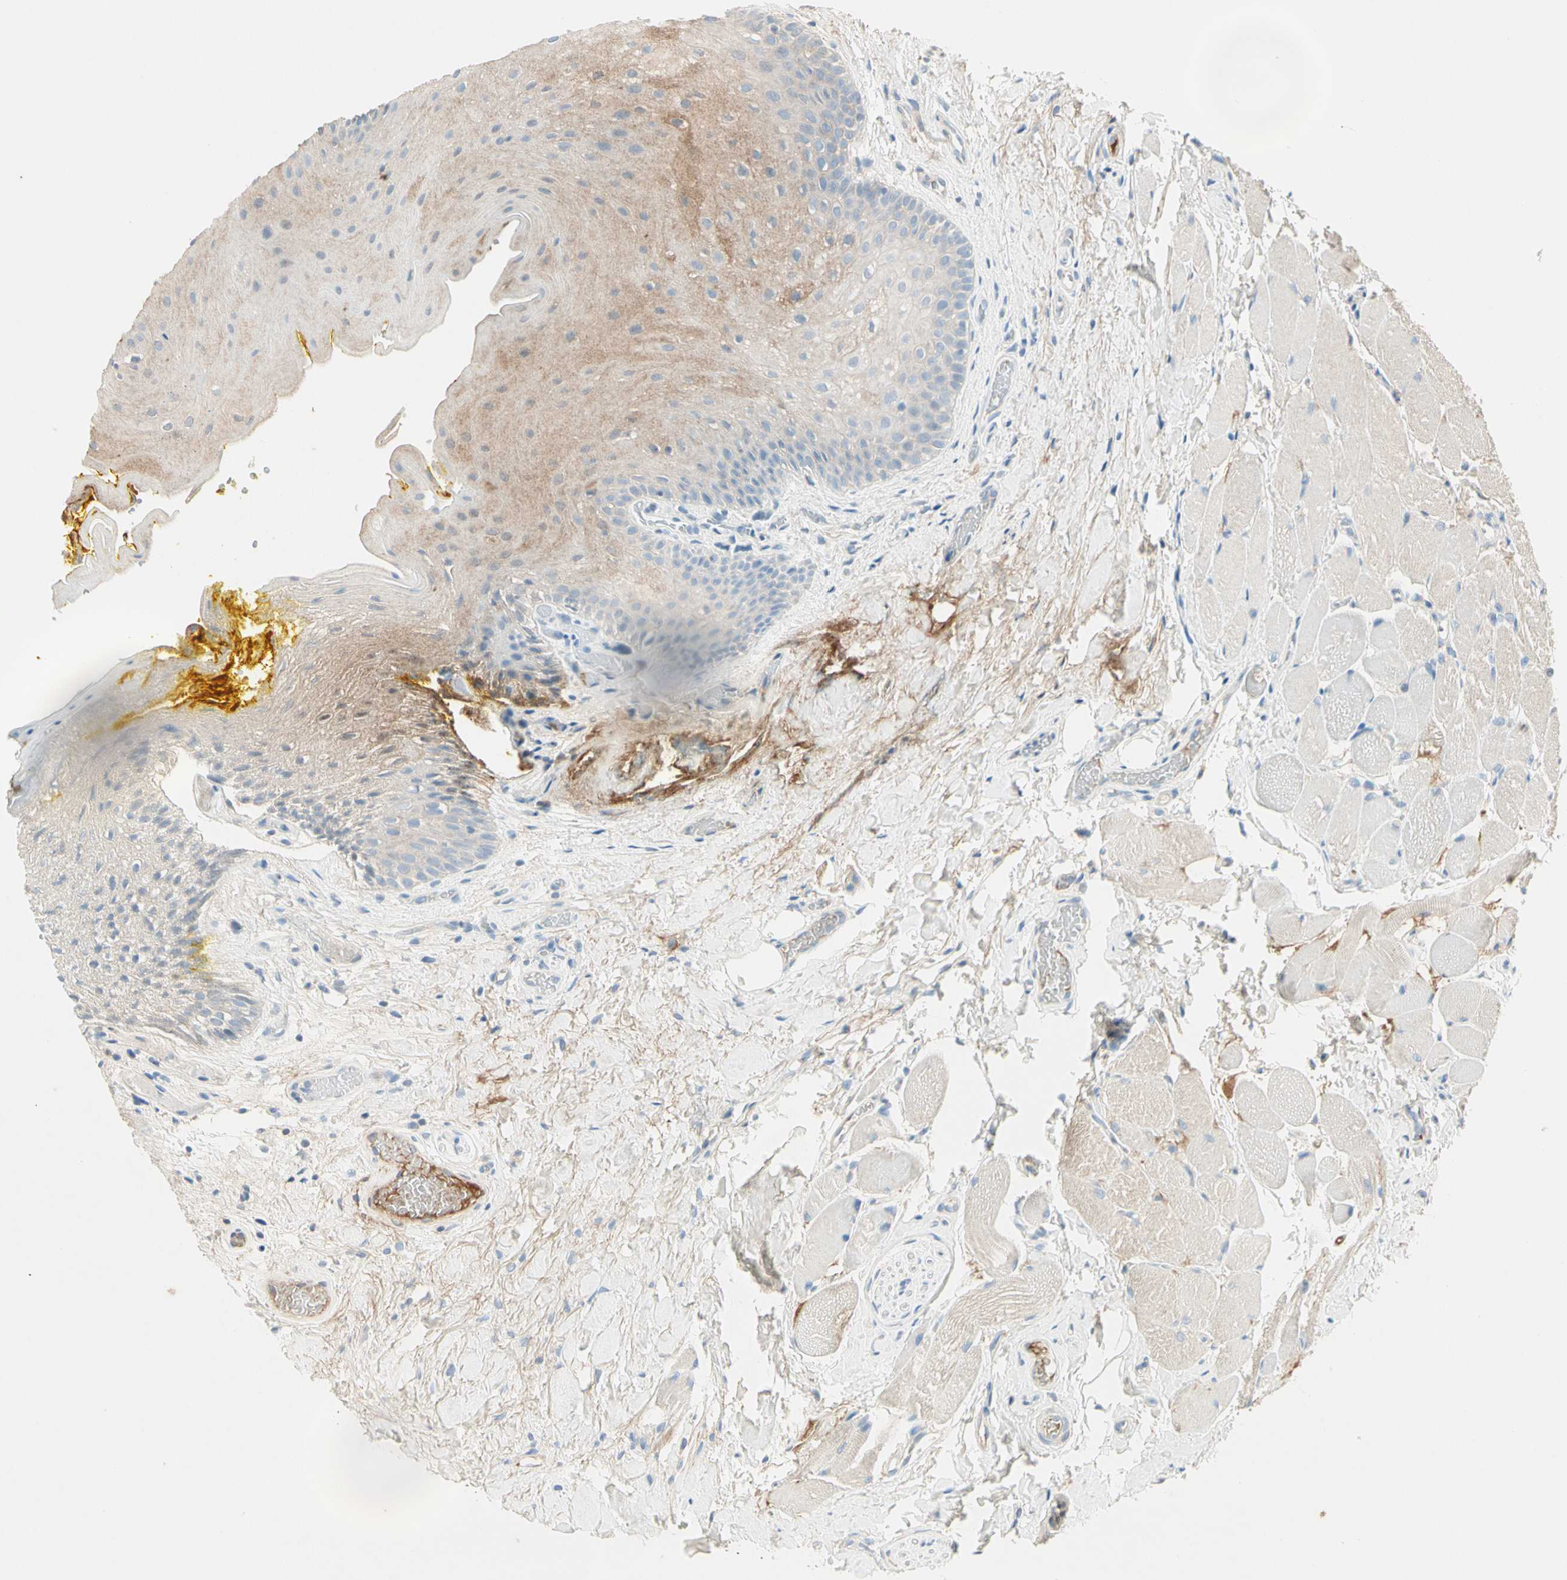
{"staining": {"intensity": "weak", "quantity": "25%-75%", "location": "cytoplasmic/membranous"}, "tissue": "oral mucosa", "cell_type": "Squamous epithelial cells", "image_type": "normal", "snomed": [{"axis": "morphology", "description": "Normal tissue, NOS"}, {"axis": "topography", "description": "Oral tissue"}], "caption": "A histopathology image of human oral mucosa stained for a protein reveals weak cytoplasmic/membranous brown staining in squamous epithelial cells.", "gene": "SERPIND1", "patient": {"sex": "male", "age": 54}}